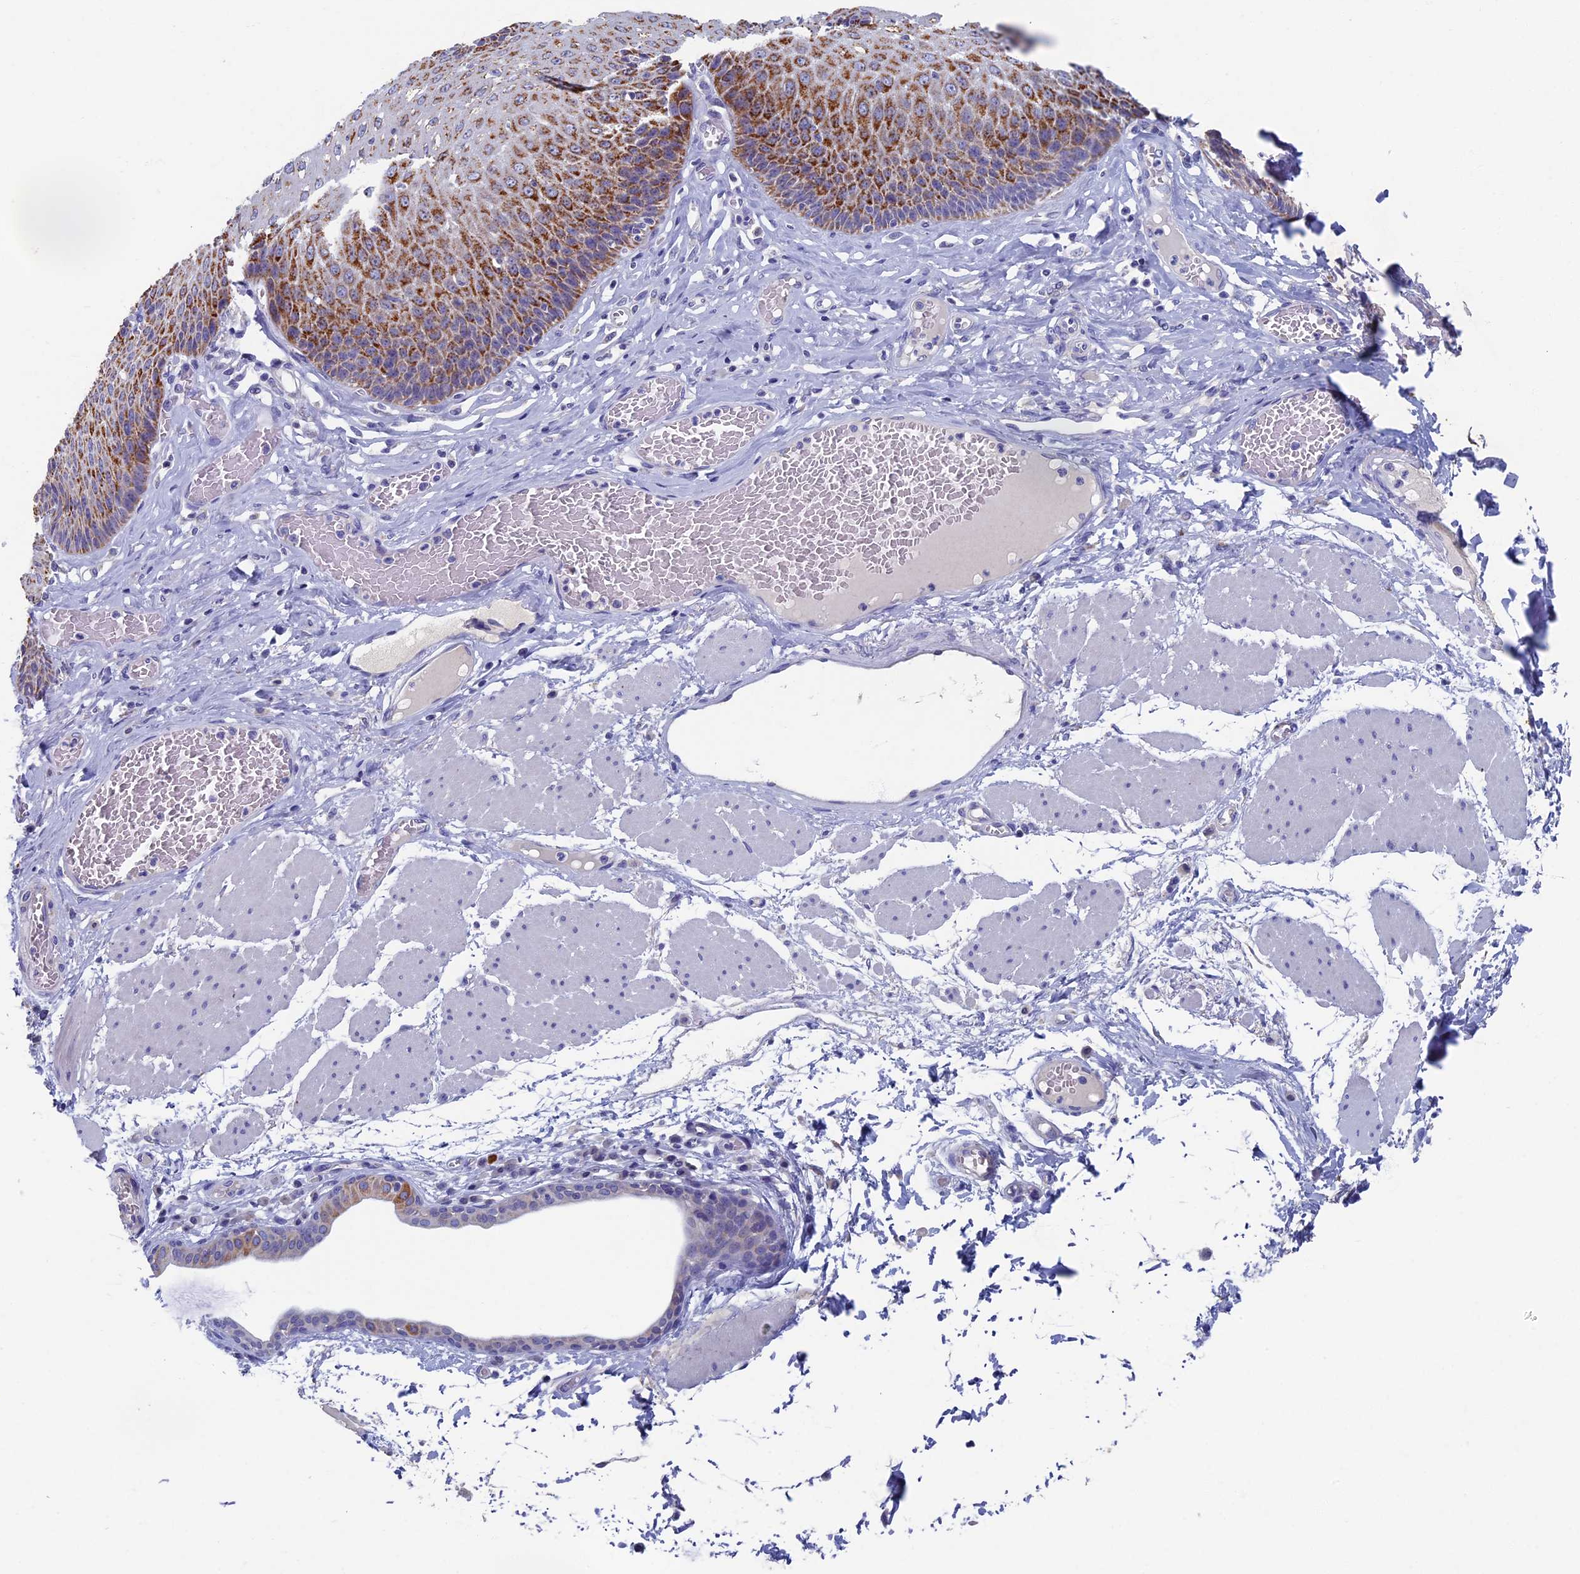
{"staining": {"intensity": "moderate", "quantity": "25%-75%", "location": "cytoplasmic/membranous"}, "tissue": "esophagus", "cell_type": "Squamous epithelial cells", "image_type": "normal", "snomed": [{"axis": "morphology", "description": "Normal tissue, NOS"}, {"axis": "topography", "description": "Esophagus"}], "caption": "Human esophagus stained with a brown dye displays moderate cytoplasmic/membranous positive expression in about 25%-75% of squamous epithelial cells.", "gene": "OAT", "patient": {"sex": "male", "age": 60}}